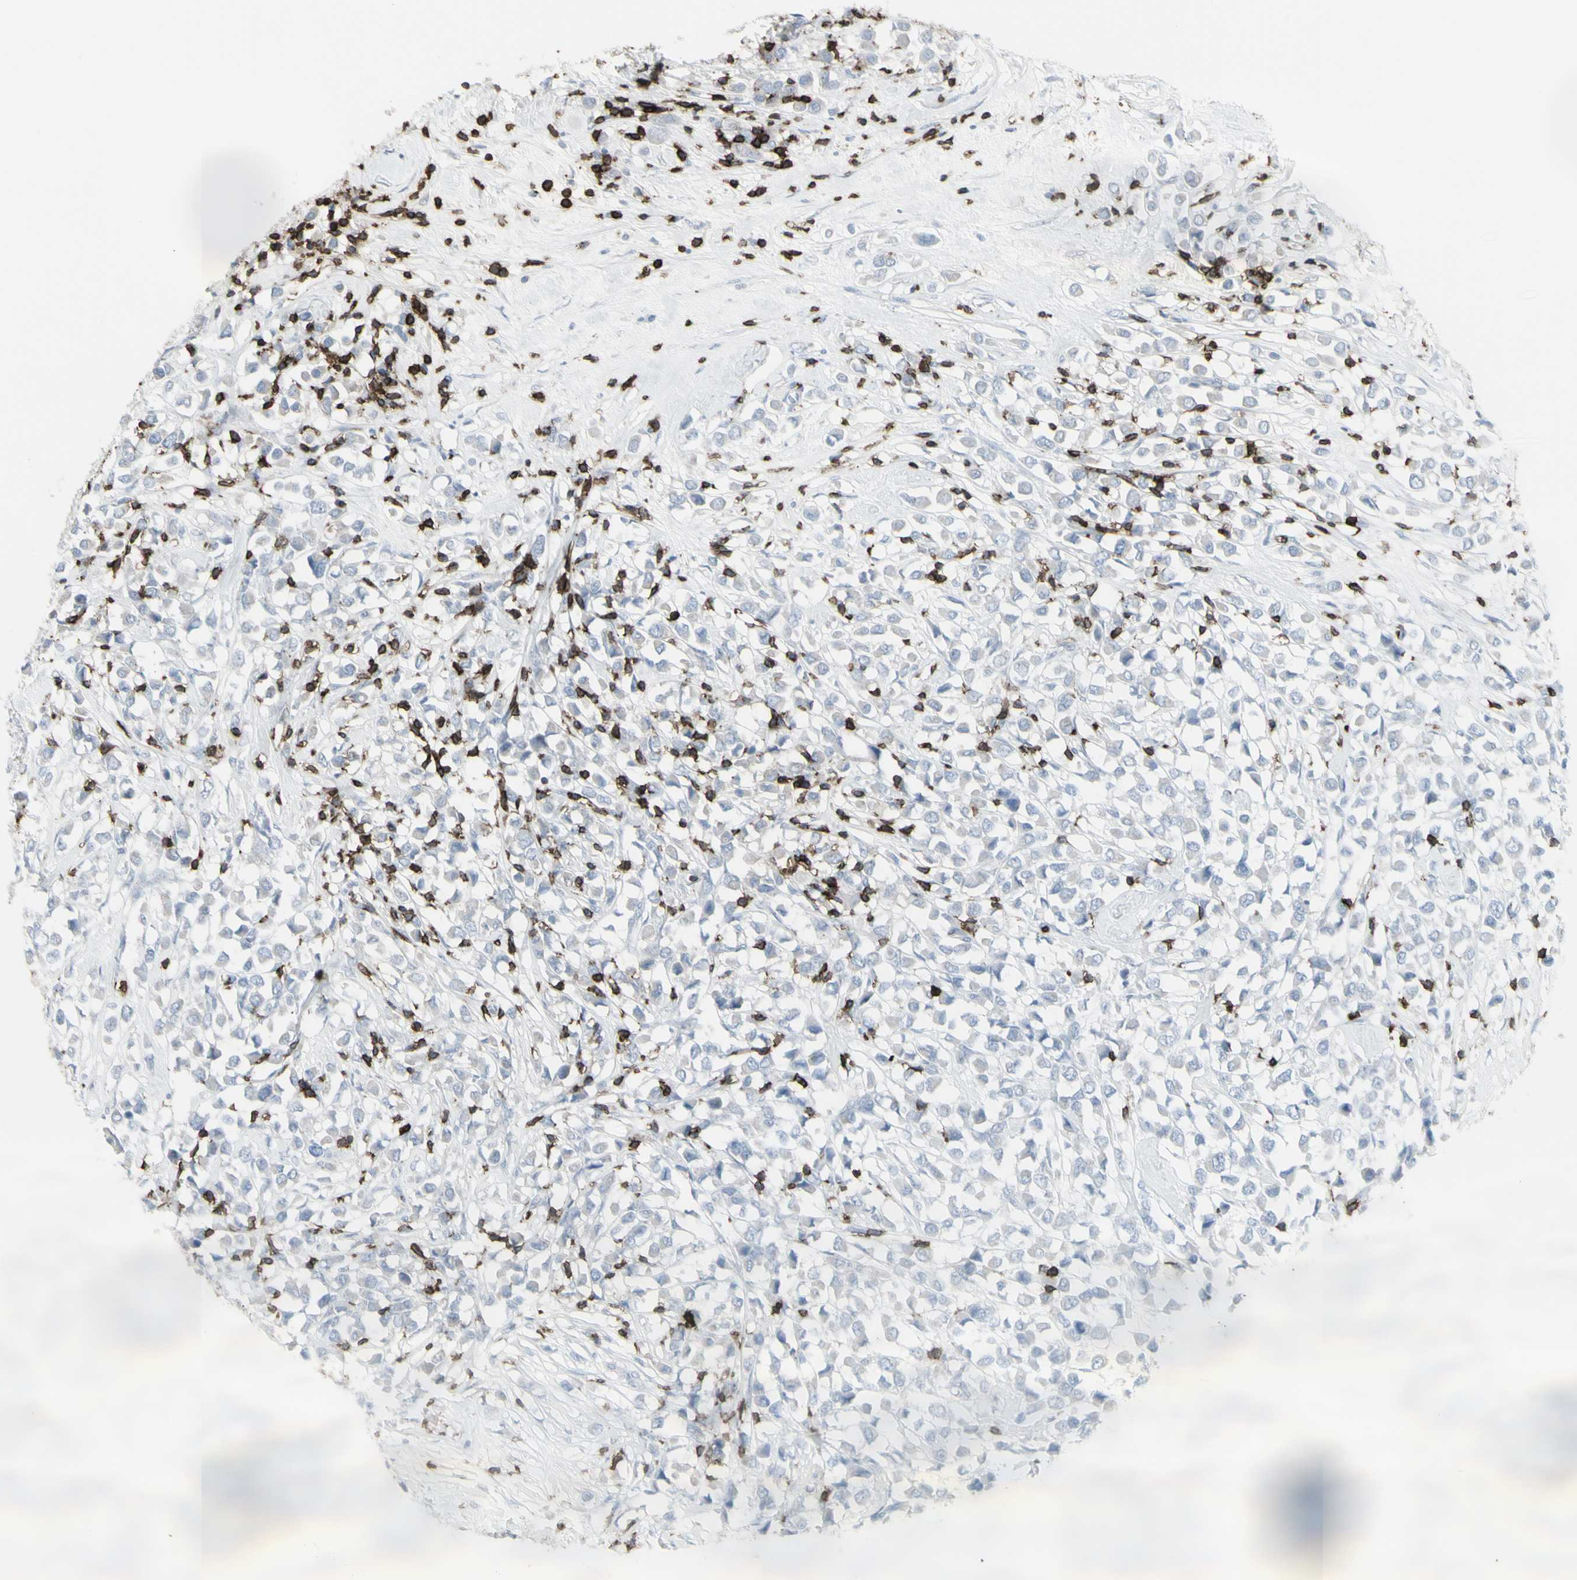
{"staining": {"intensity": "negative", "quantity": "none", "location": "none"}, "tissue": "breast cancer", "cell_type": "Tumor cells", "image_type": "cancer", "snomed": [{"axis": "morphology", "description": "Duct carcinoma"}, {"axis": "topography", "description": "Breast"}], "caption": "This is an immunohistochemistry micrograph of human breast invasive ductal carcinoma. There is no positivity in tumor cells.", "gene": "CD247", "patient": {"sex": "female", "age": 61}}